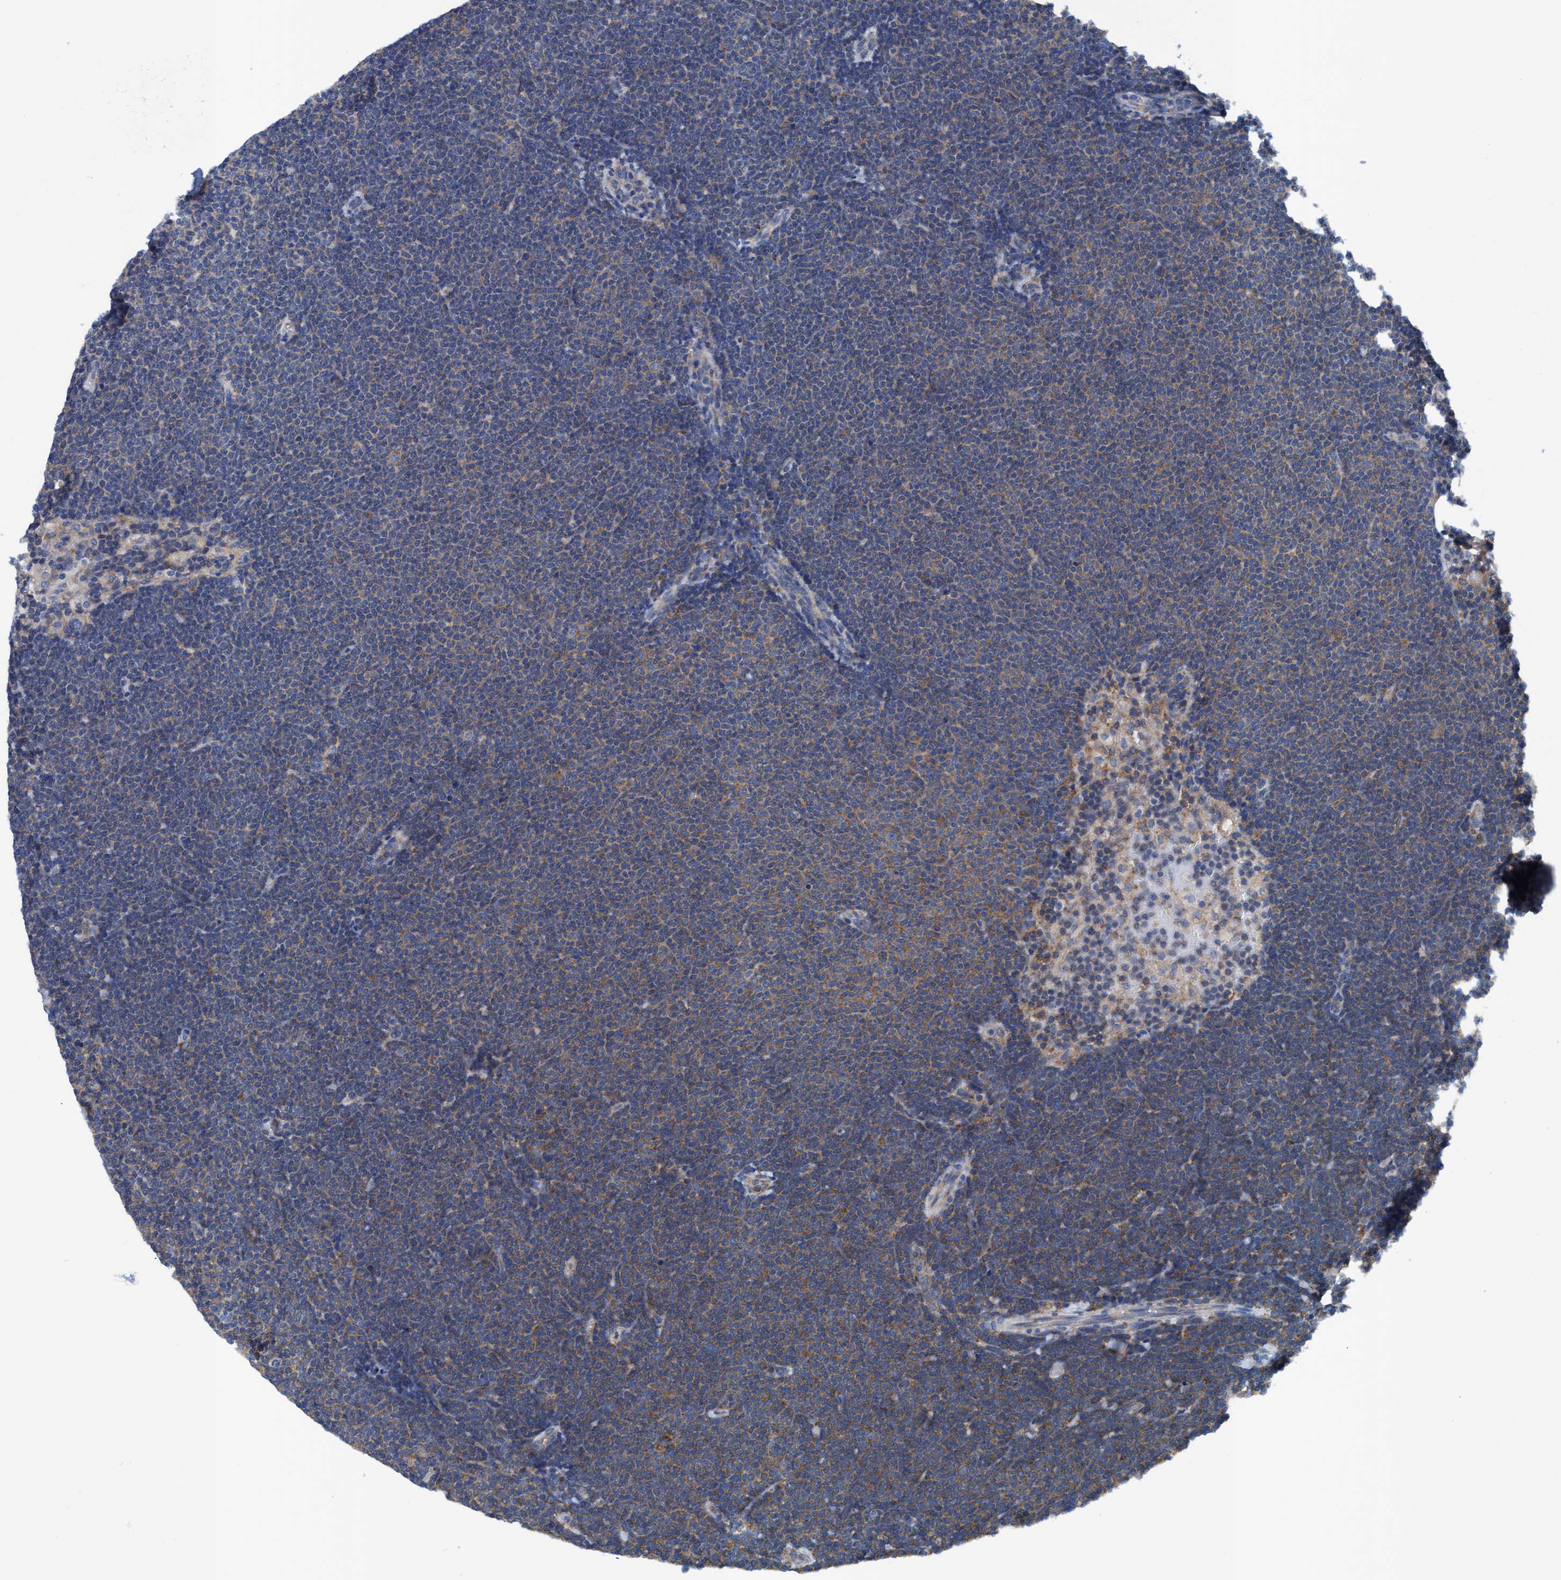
{"staining": {"intensity": "moderate", "quantity": "<25%", "location": "cytoplasmic/membranous"}, "tissue": "lymphoma", "cell_type": "Tumor cells", "image_type": "cancer", "snomed": [{"axis": "morphology", "description": "Malignant lymphoma, non-Hodgkin's type, Low grade"}, {"axis": "topography", "description": "Lymph node"}], "caption": "Human low-grade malignant lymphoma, non-Hodgkin's type stained for a protein (brown) shows moderate cytoplasmic/membranous positive expression in approximately <25% of tumor cells.", "gene": "NMT1", "patient": {"sex": "female", "age": 53}}